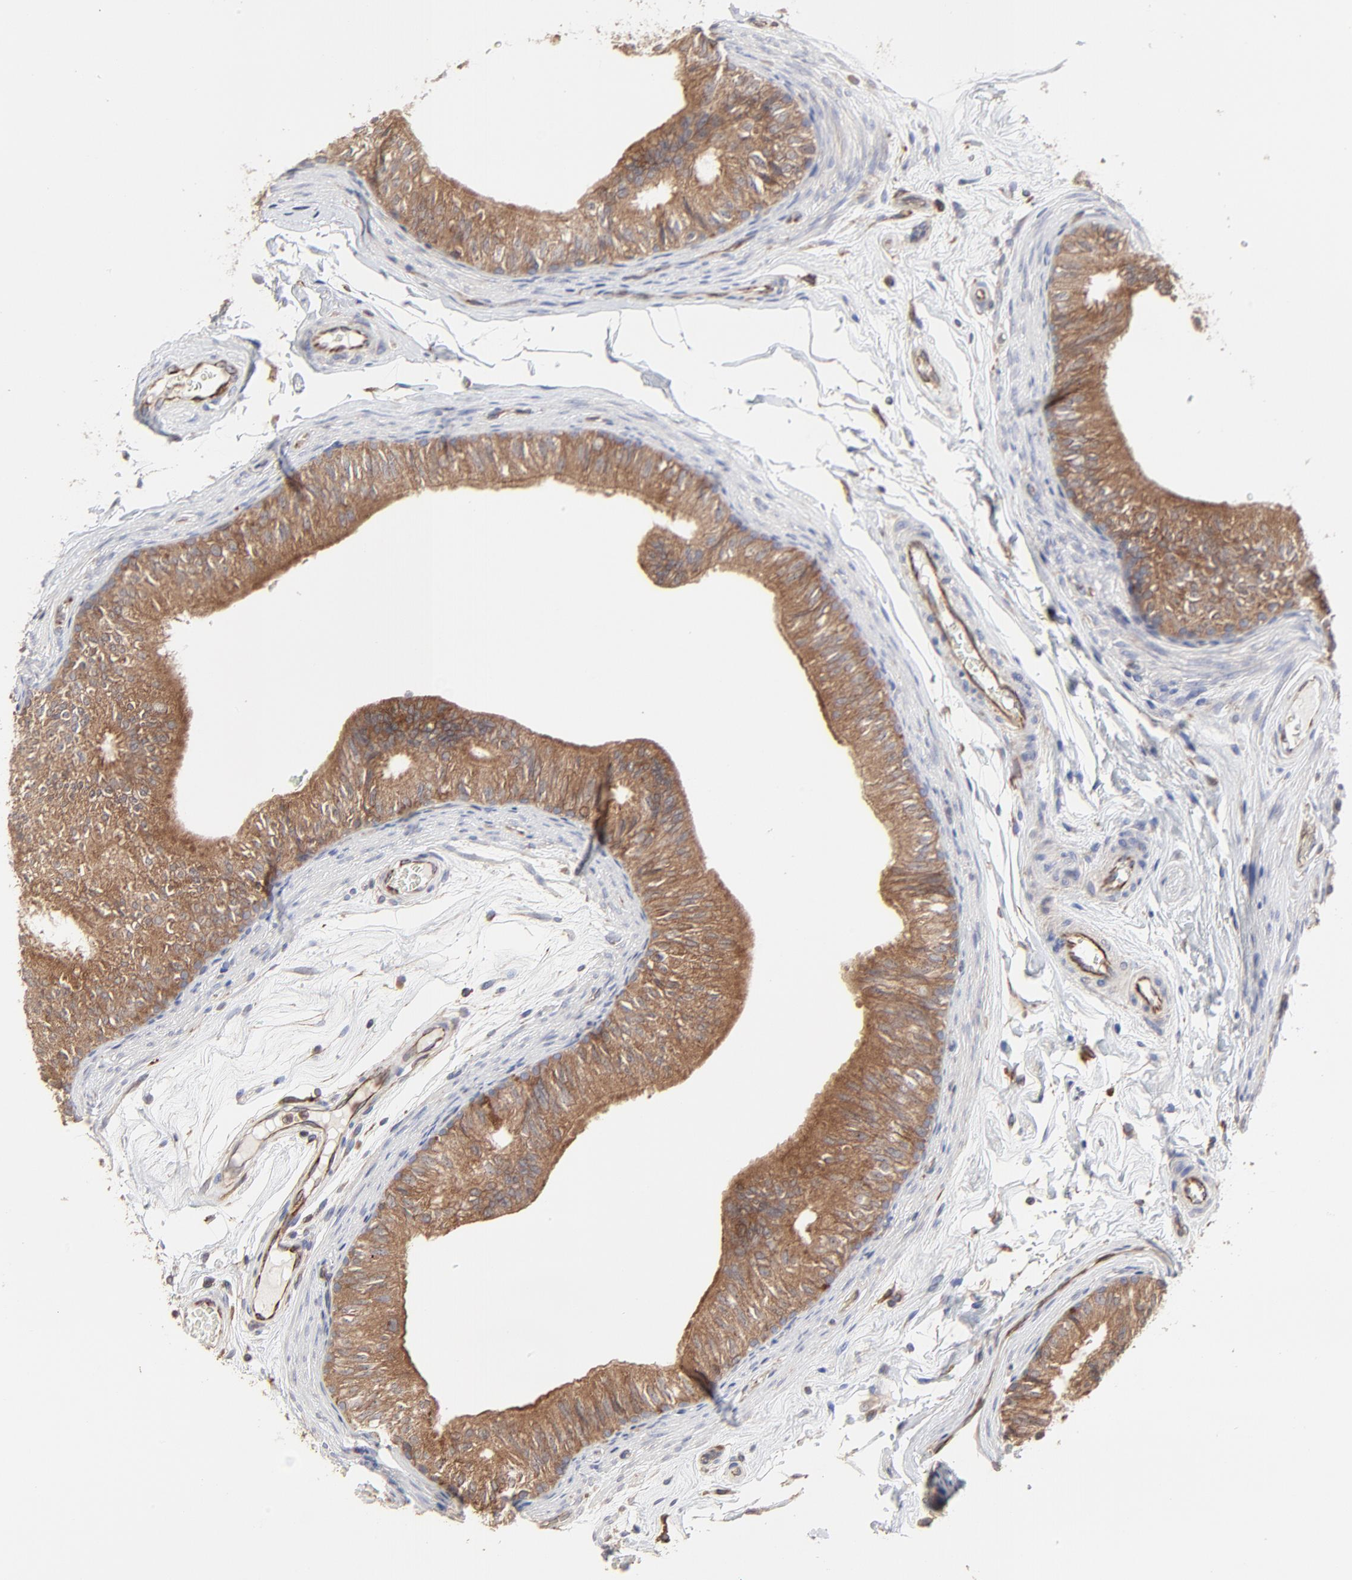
{"staining": {"intensity": "strong", "quantity": ">75%", "location": "cytoplasmic/membranous"}, "tissue": "epididymis", "cell_type": "Glandular cells", "image_type": "normal", "snomed": [{"axis": "morphology", "description": "Normal tissue, NOS"}, {"axis": "topography", "description": "Testis"}, {"axis": "topography", "description": "Epididymis"}], "caption": "A brown stain shows strong cytoplasmic/membranous expression of a protein in glandular cells of benign human epididymis.", "gene": "RAB9A", "patient": {"sex": "male", "age": 36}}